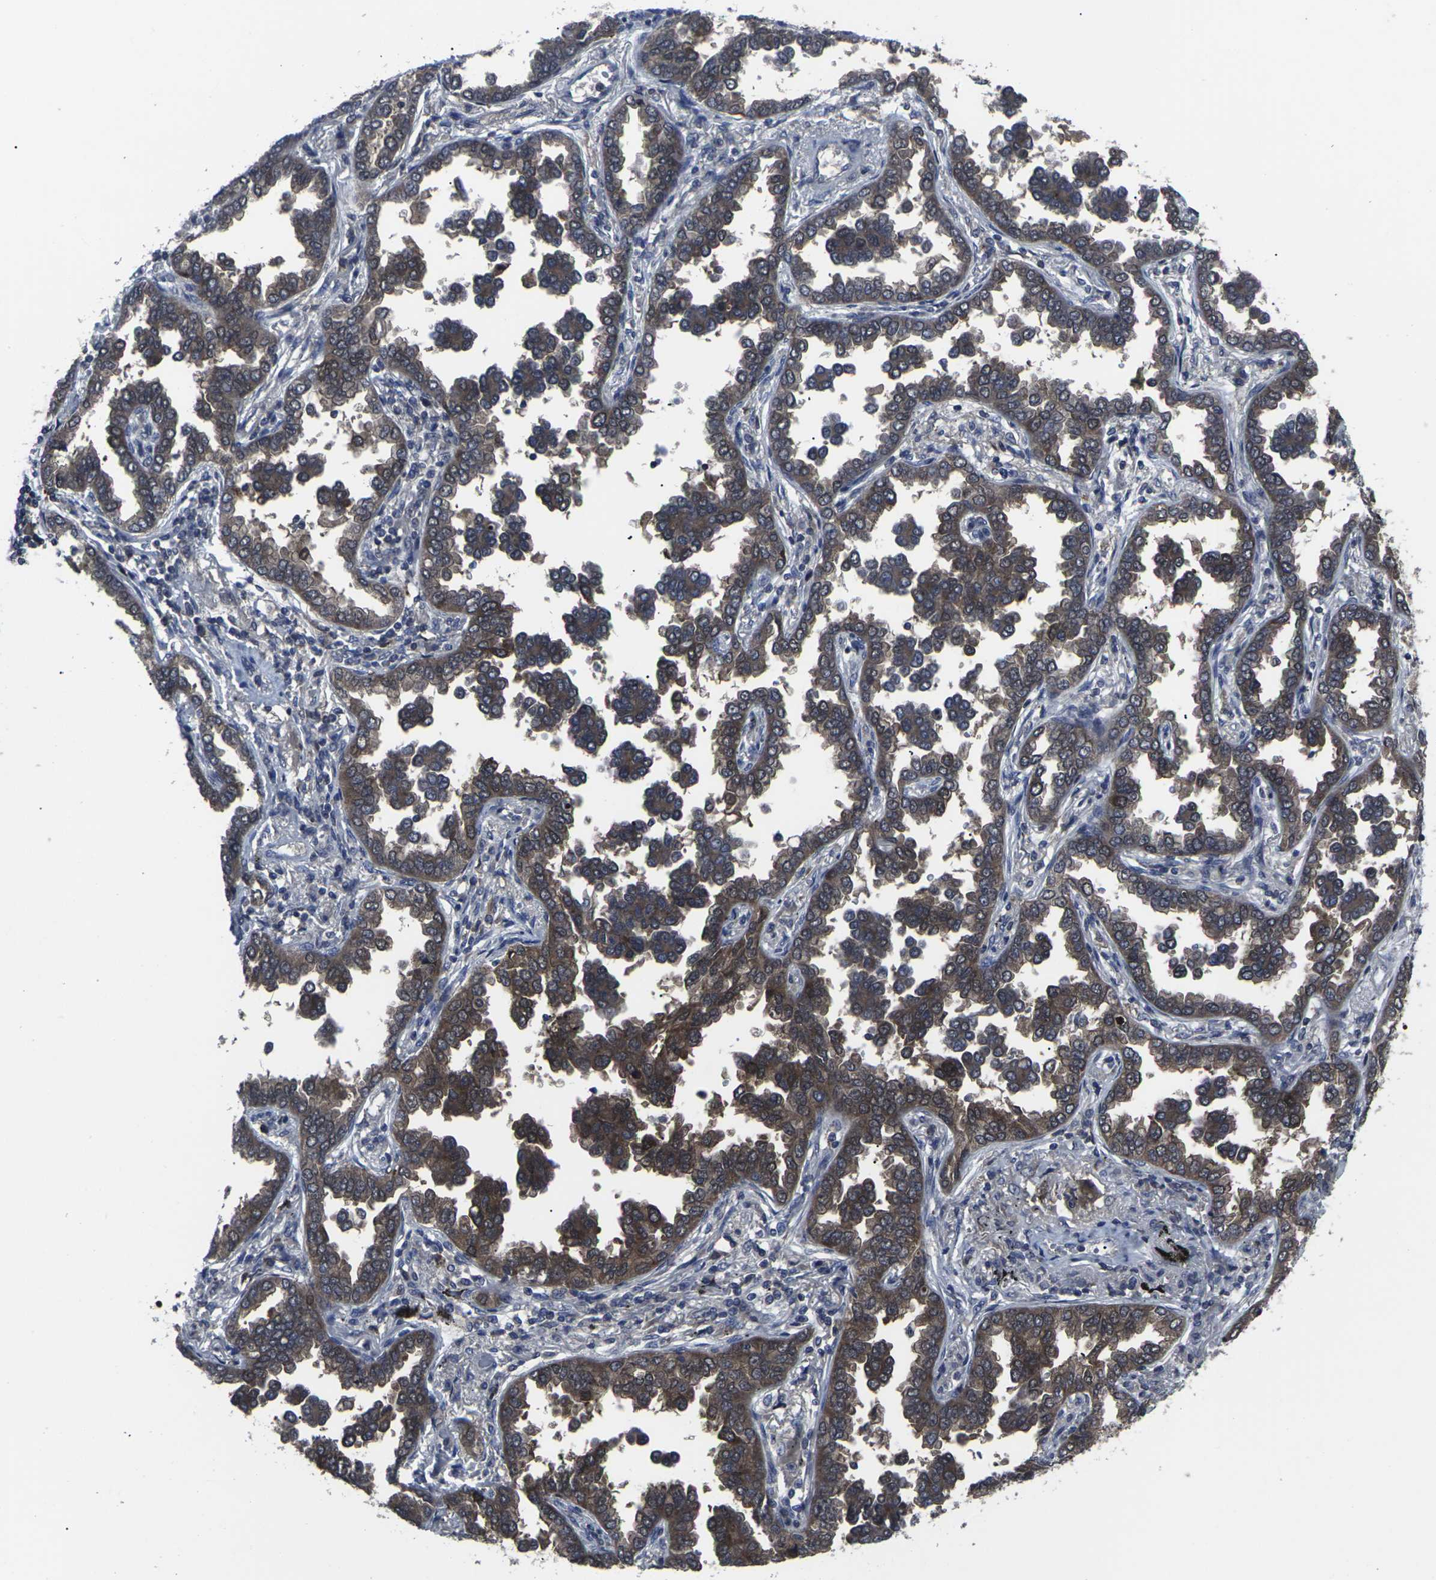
{"staining": {"intensity": "strong", "quantity": ">75%", "location": "cytoplasmic/membranous"}, "tissue": "lung cancer", "cell_type": "Tumor cells", "image_type": "cancer", "snomed": [{"axis": "morphology", "description": "Normal tissue, NOS"}, {"axis": "morphology", "description": "Adenocarcinoma, NOS"}, {"axis": "topography", "description": "Lung"}], "caption": "Strong cytoplasmic/membranous expression is seen in approximately >75% of tumor cells in lung adenocarcinoma.", "gene": "HPRT1", "patient": {"sex": "male", "age": 59}}